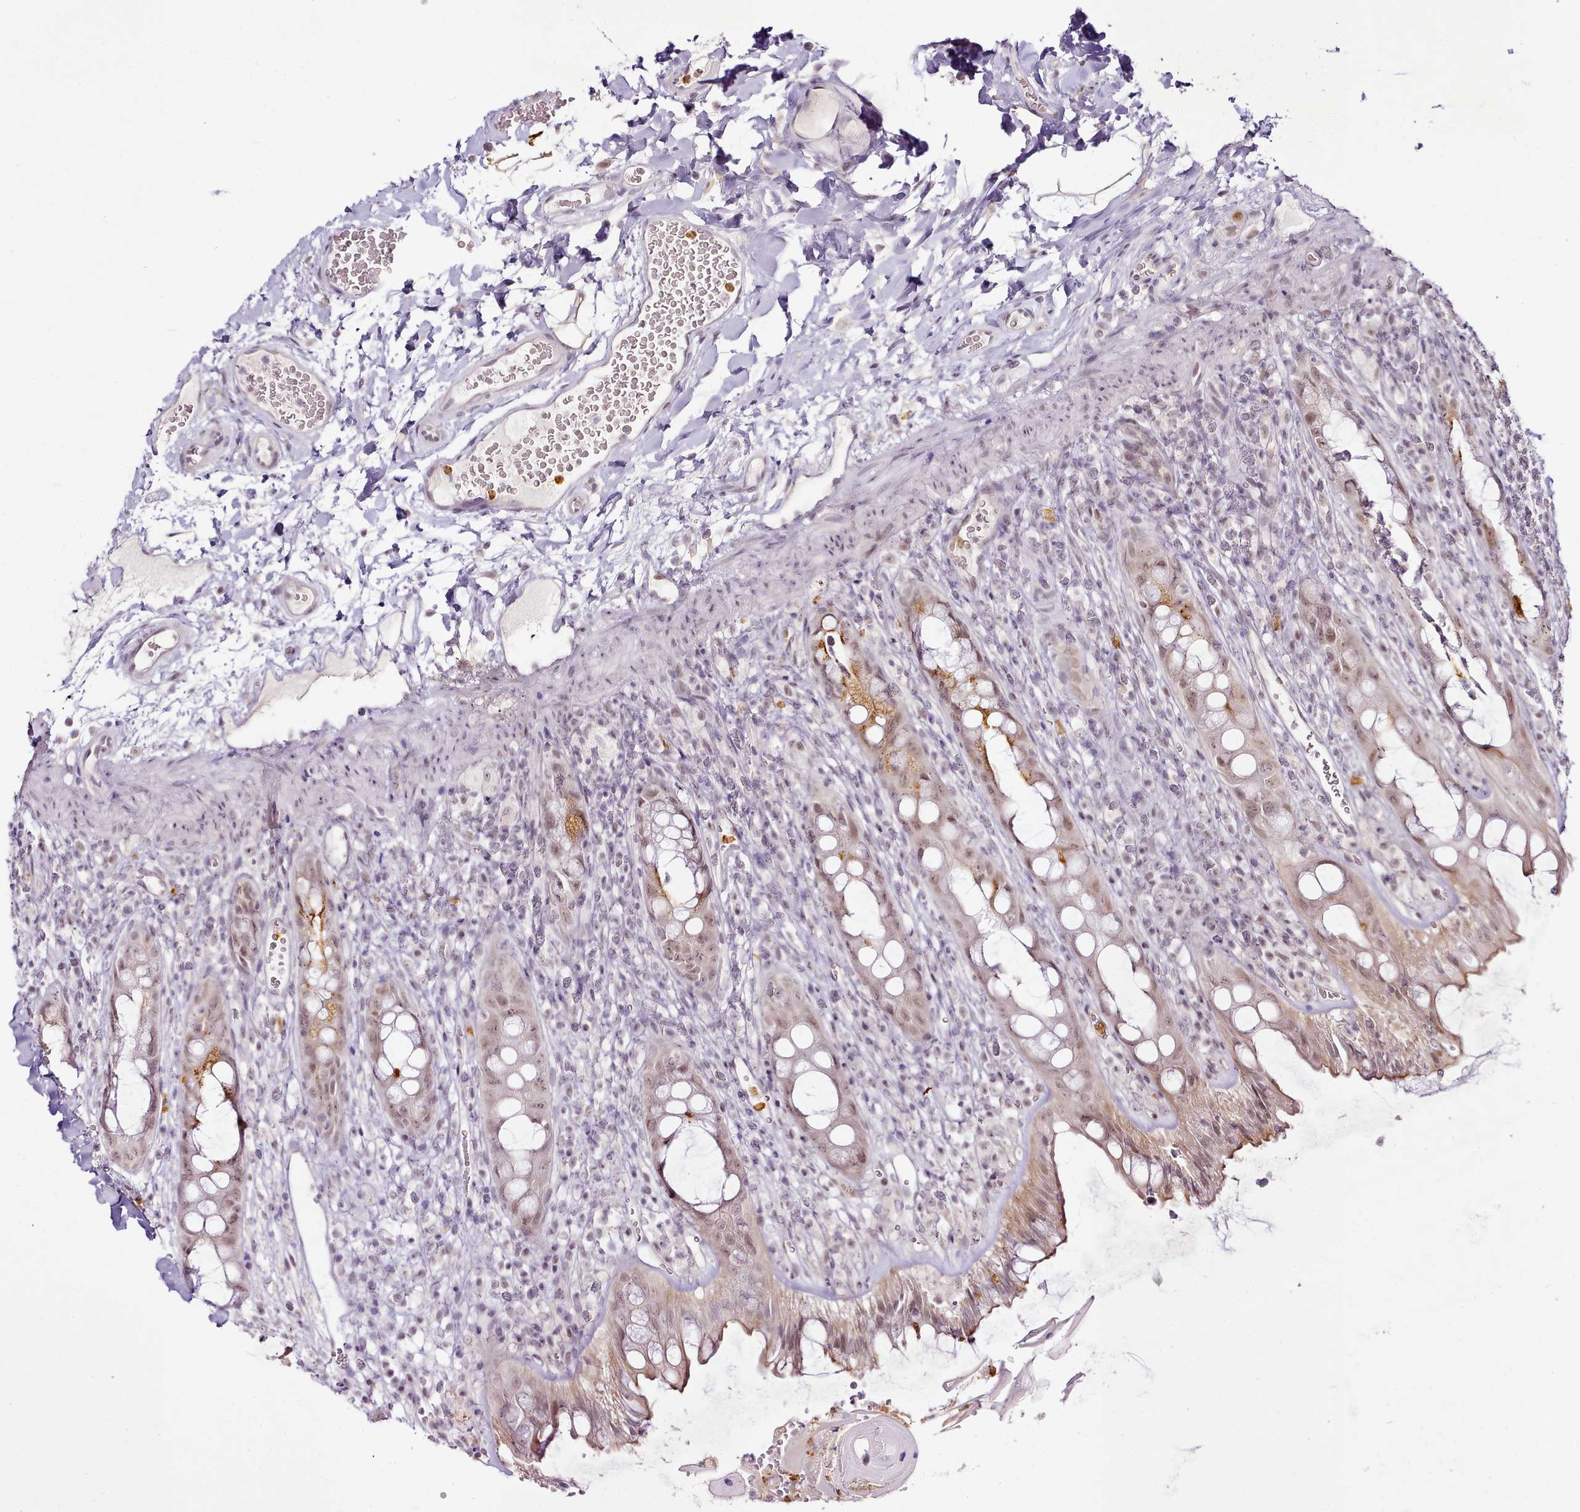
{"staining": {"intensity": "moderate", "quantity": ">75%", "location": "cytoplasmic/membranous,nuclear"}, "tissue": "rectum", "cell_type": "Glandular cells", "image_type": "normal", "snomed": [{"axis": "morphology", "description": "Normal tissue, NOS"}, {"axis": "topography", "description": "Rectum"}], "caption": "This is a micrograph of immunohistochemistry (IHC) staining of benign rectum, which shows moderate positivity in the cytoplasmic/membranous,nuclear of glandular cells.", "gene": "SYT15B", "patient": {"sex": "female", "age": 57}}